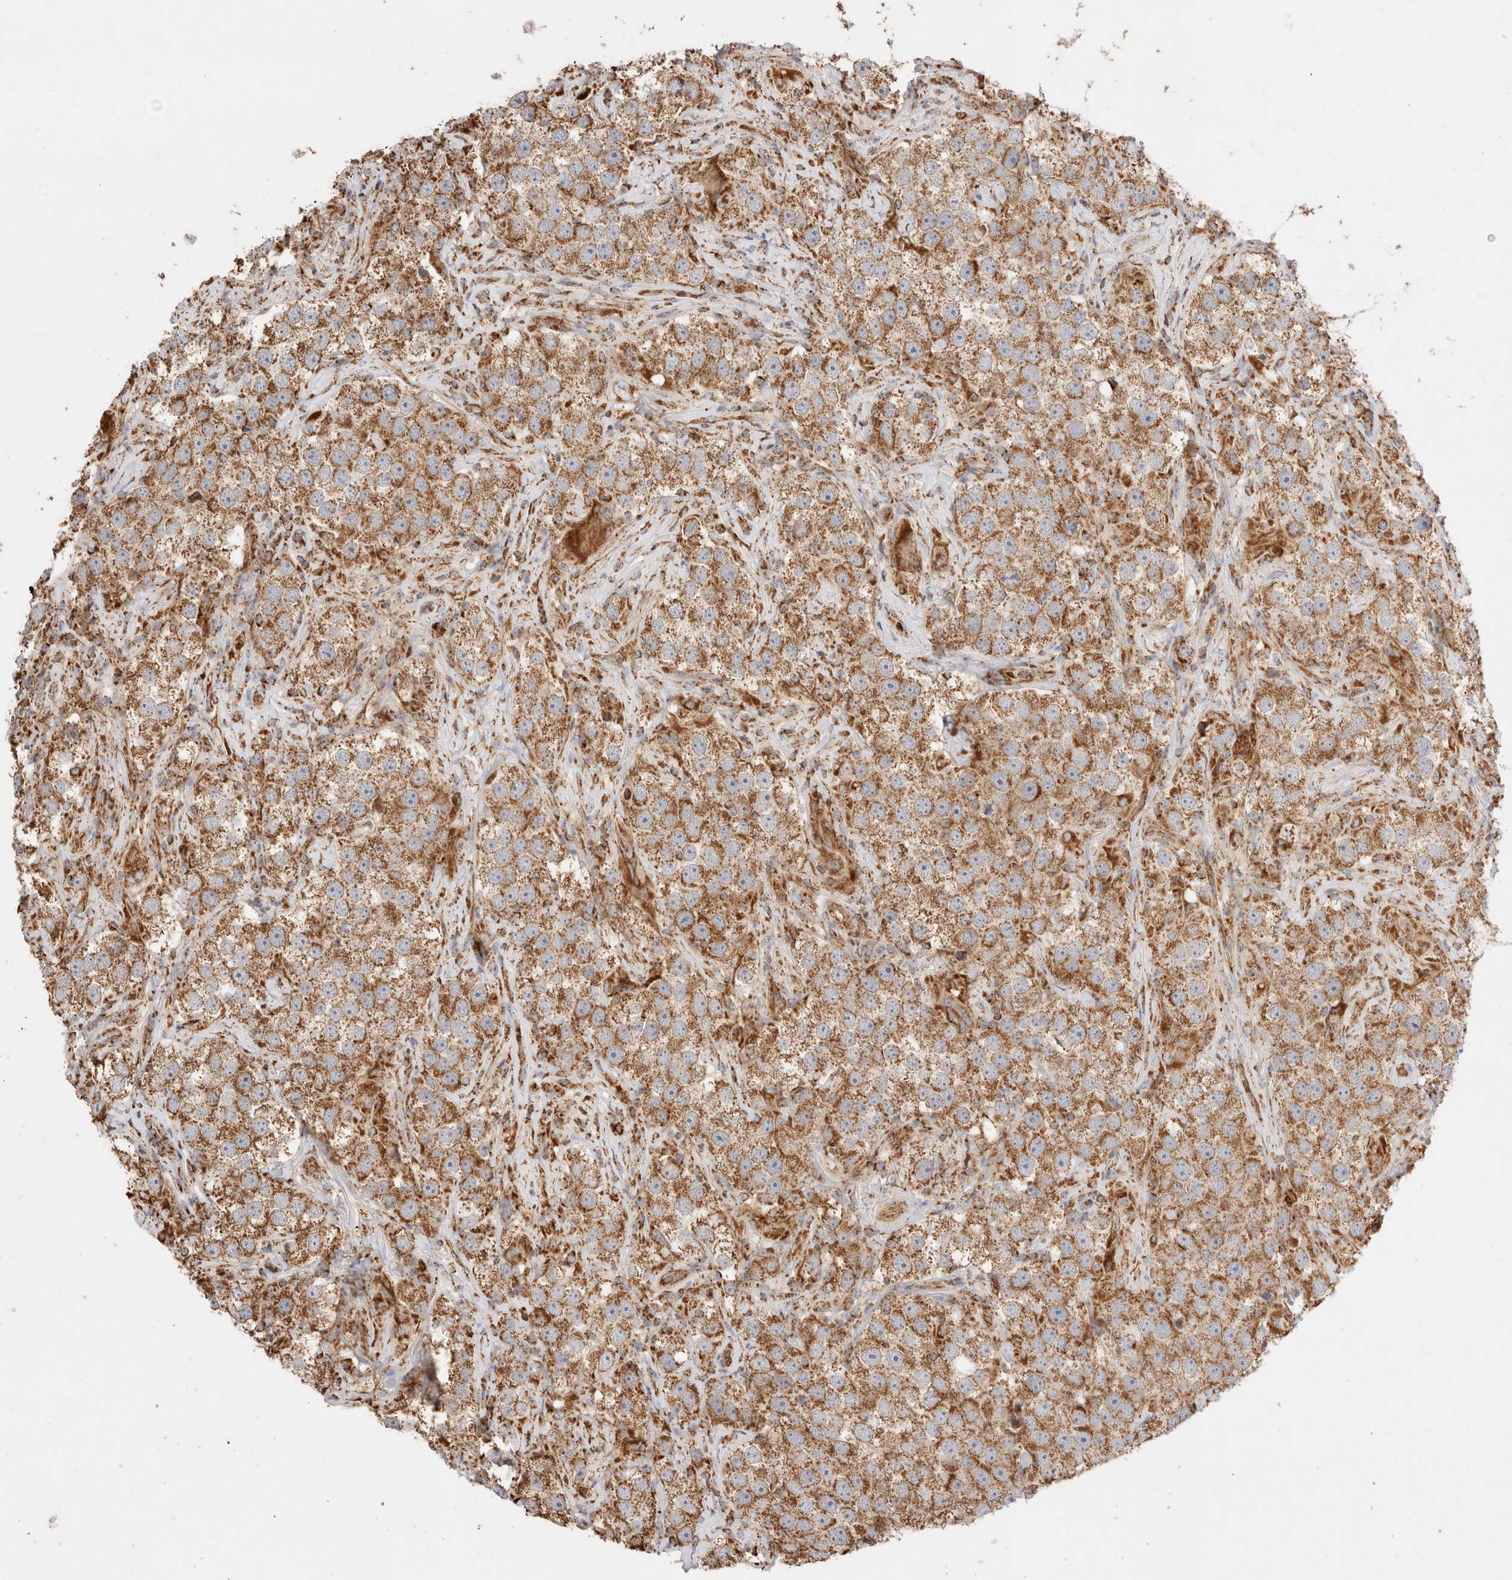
{"staining": {"intensity": "moderate", "quantity": ">75%", "location": "cytoplasmic/membranous"}, "tissue": "testis cancer", "cell_type": "Tumor cells", "image_type": "cancer", "snomed": [{"axis": "morphology", "description": "Seminoma, NOS"}, {"axis": "topography", "description": "Testis"}], "caption": "Immunohistochemistry staining of testis seminoma, which demonstrates medium levels of moderate cytoplasmic/membranous positivity in about >75% of tumor cells indicating moderate cytoplasmic/membranous protein positivity. The staining was performed using DAB (brown) for protein detection and nuclei were counterstained in hematoxylin (blue).", "gene": "TMPPE", "patient": {"sex": "male", "age": 49}}